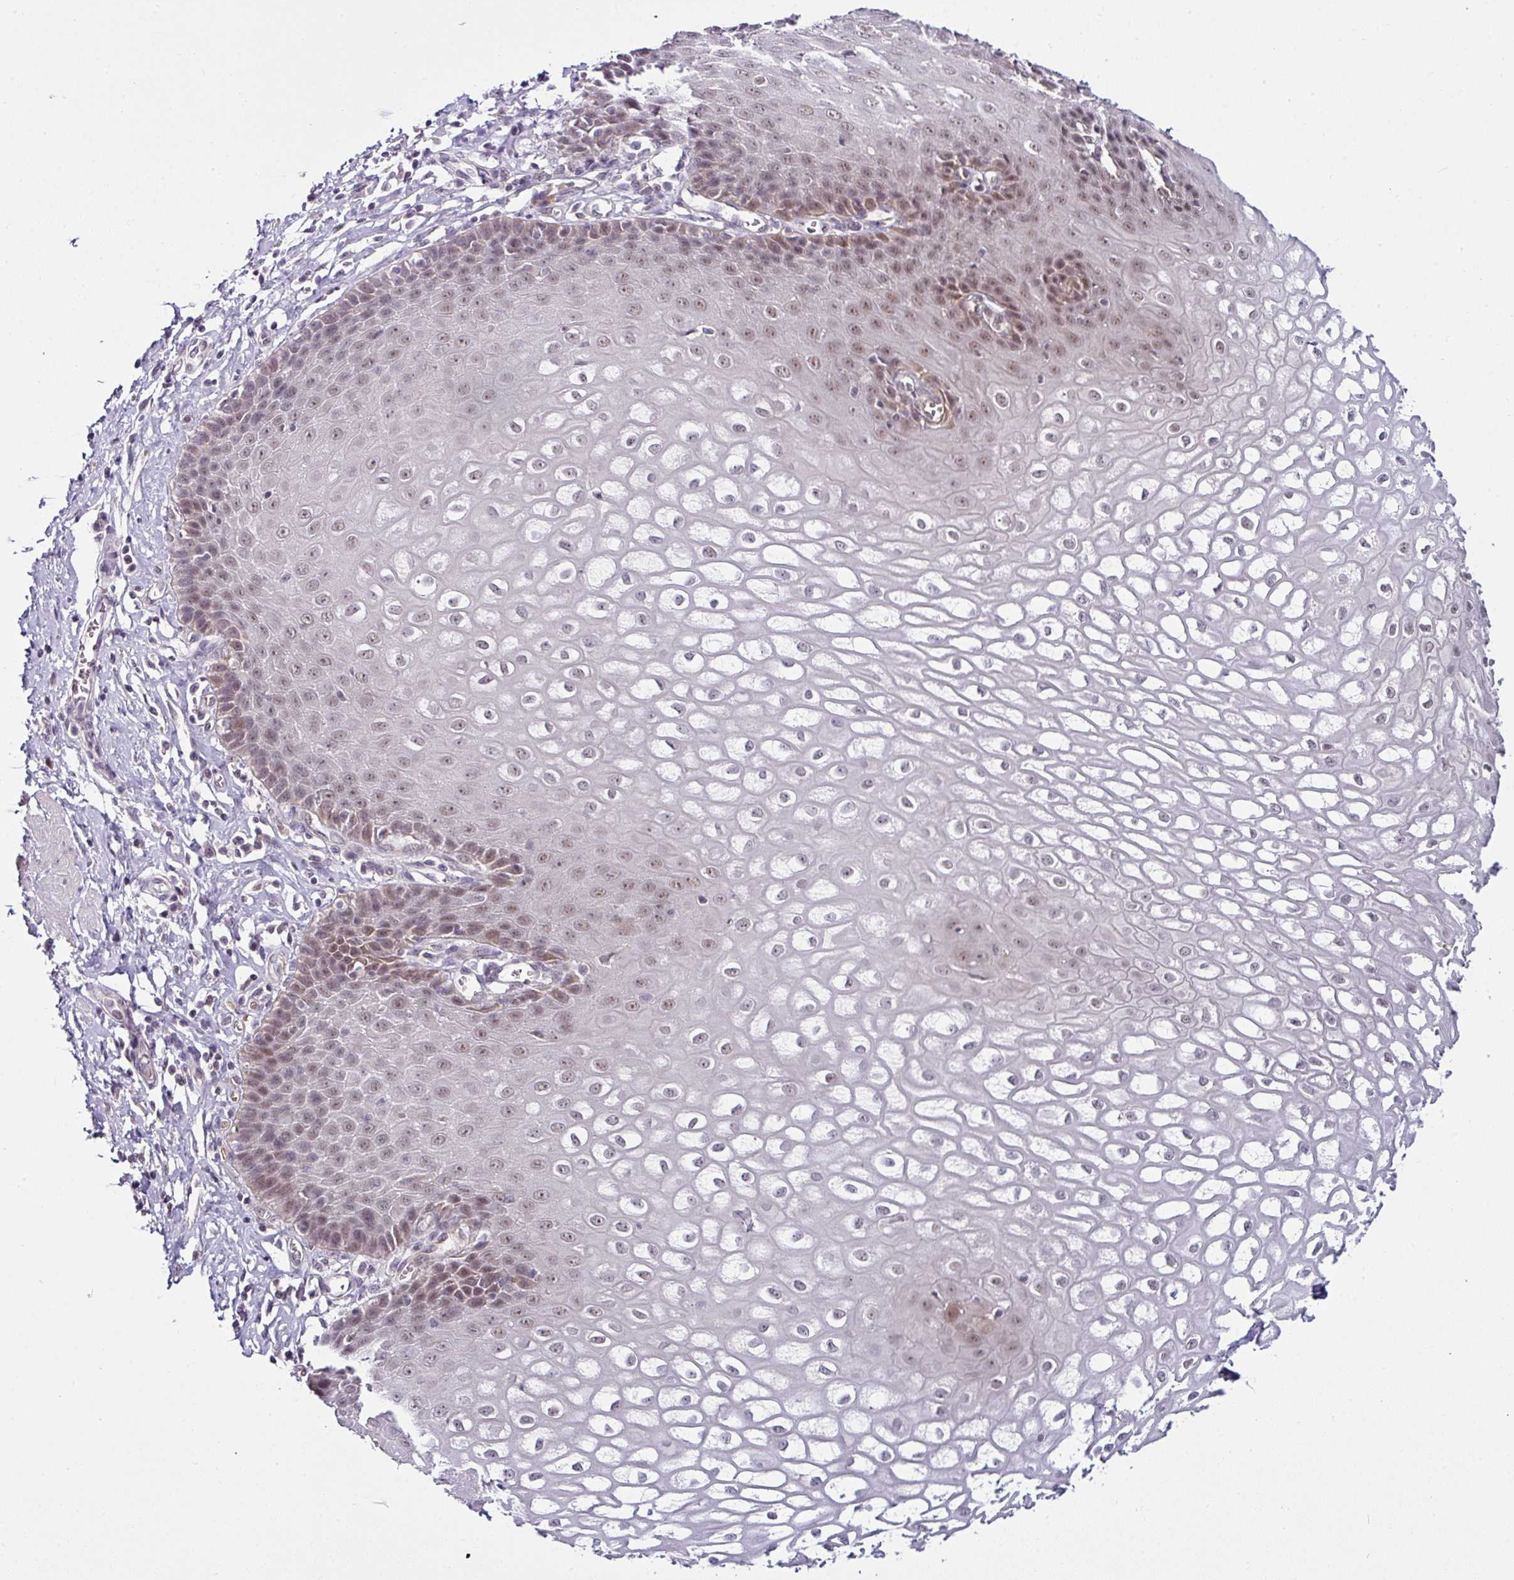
{"staining": {"intensity": "weak", "quantity": "<25%", "location": "nuclear"}, "tissue": "esophagus", "cell_type": "Squamous epithelial cells", "image_type": "normal", "snomed": [{"axis": "morphology", "description": "Normal tissue, NOS"}, {"axis": "topography", "description": "Esophagus"}], "caption": "Micrograph shows no significant protein staining in squamous epithelial cells of unremarkable esophagus. The staining is performed using DAB brown chromogen with nuclei counter-stained in using hematoxylin.", "gene": "NAPSA", "patient": {"sex": "male", "age": 67}}